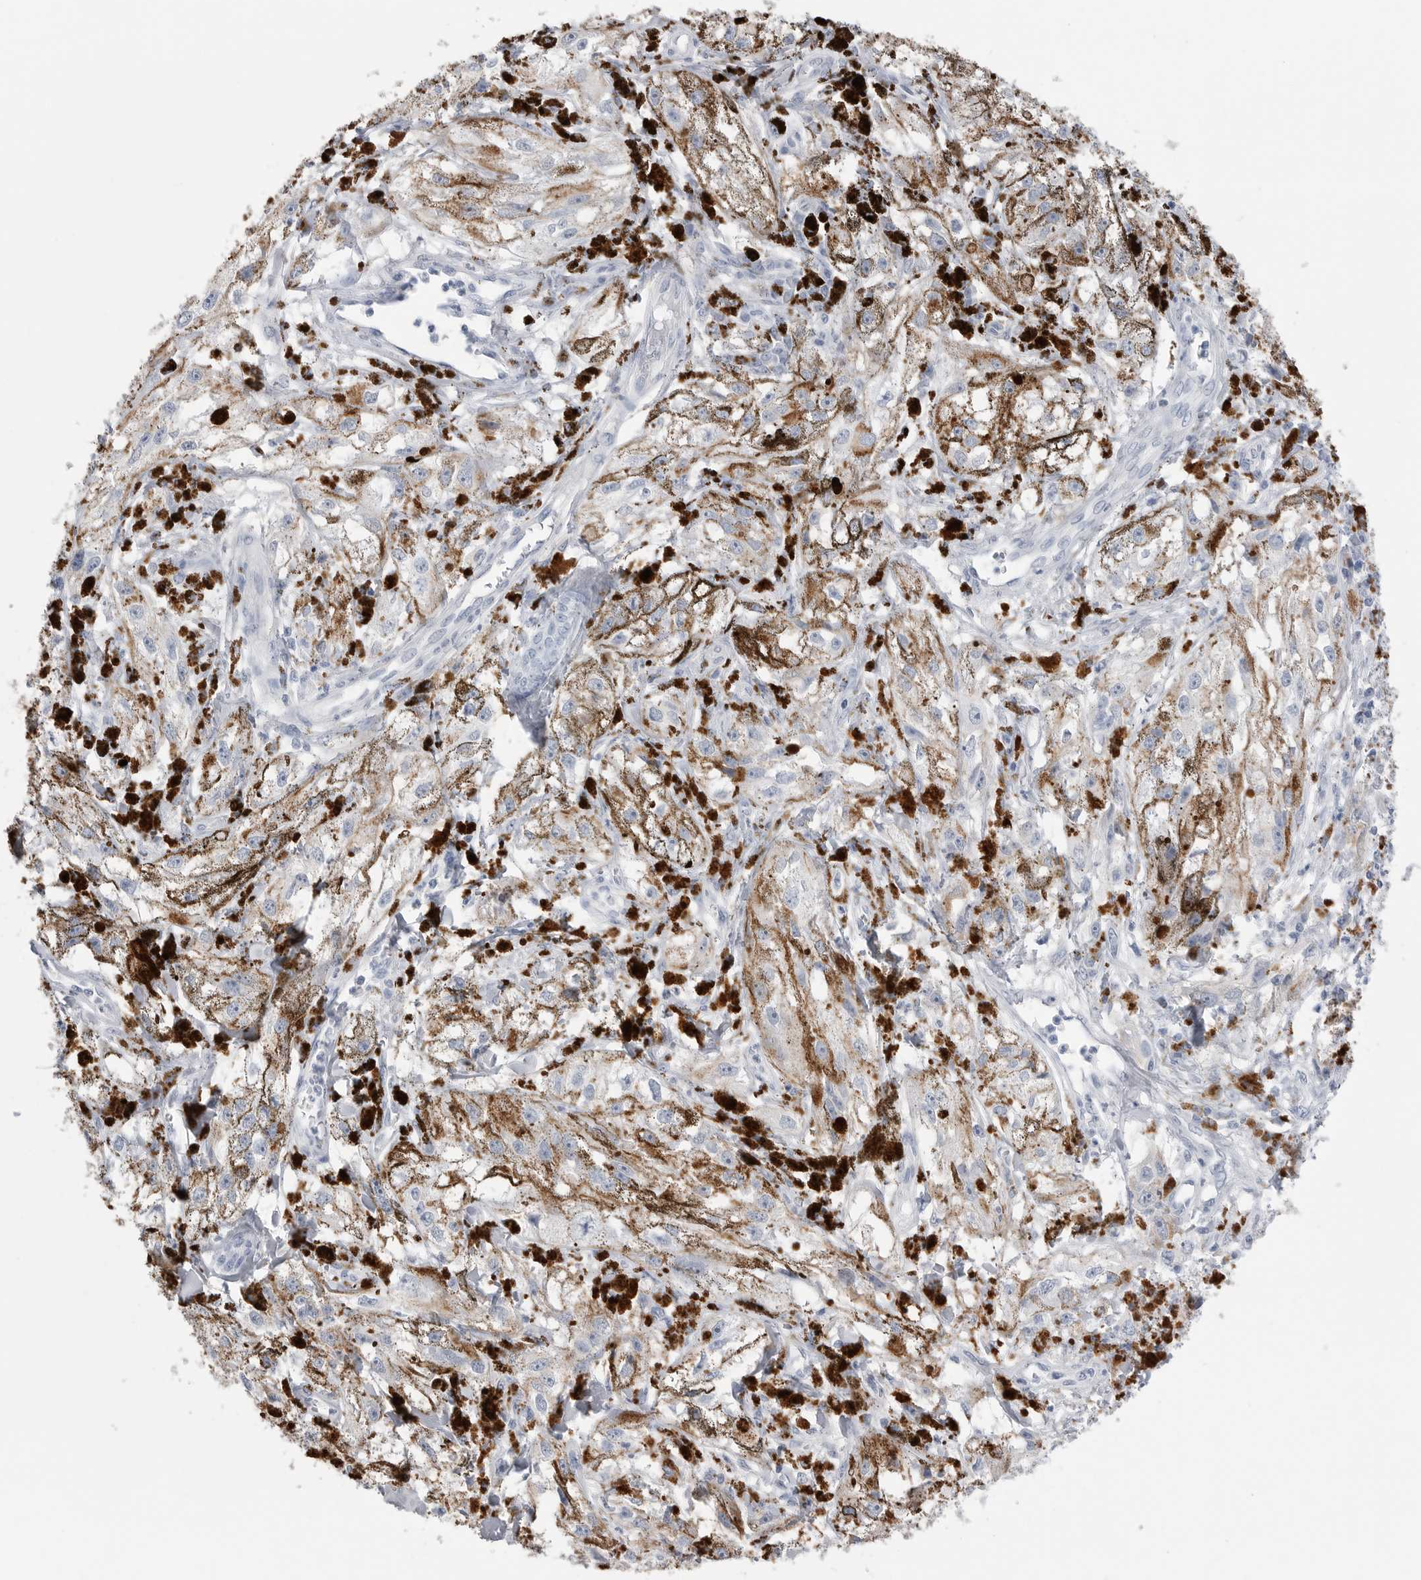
{"staining": {"intensity": "negative", "quantity": "none", "location": "none"}, "tissue": "melanoma", "cell_type": "Tumor cells", "image_type": "cancer", "snomed": [{"axis": "morphology", "description": "Malignant melanoma, NOS"}, {"axis": "topography", "description": "Skin"}], "caption": "A histopathology image of human malignant melanoma is negative for staining in tumor cells.", "gene": "ABHD12", "patient": {"sex": "male", "age": 88}}